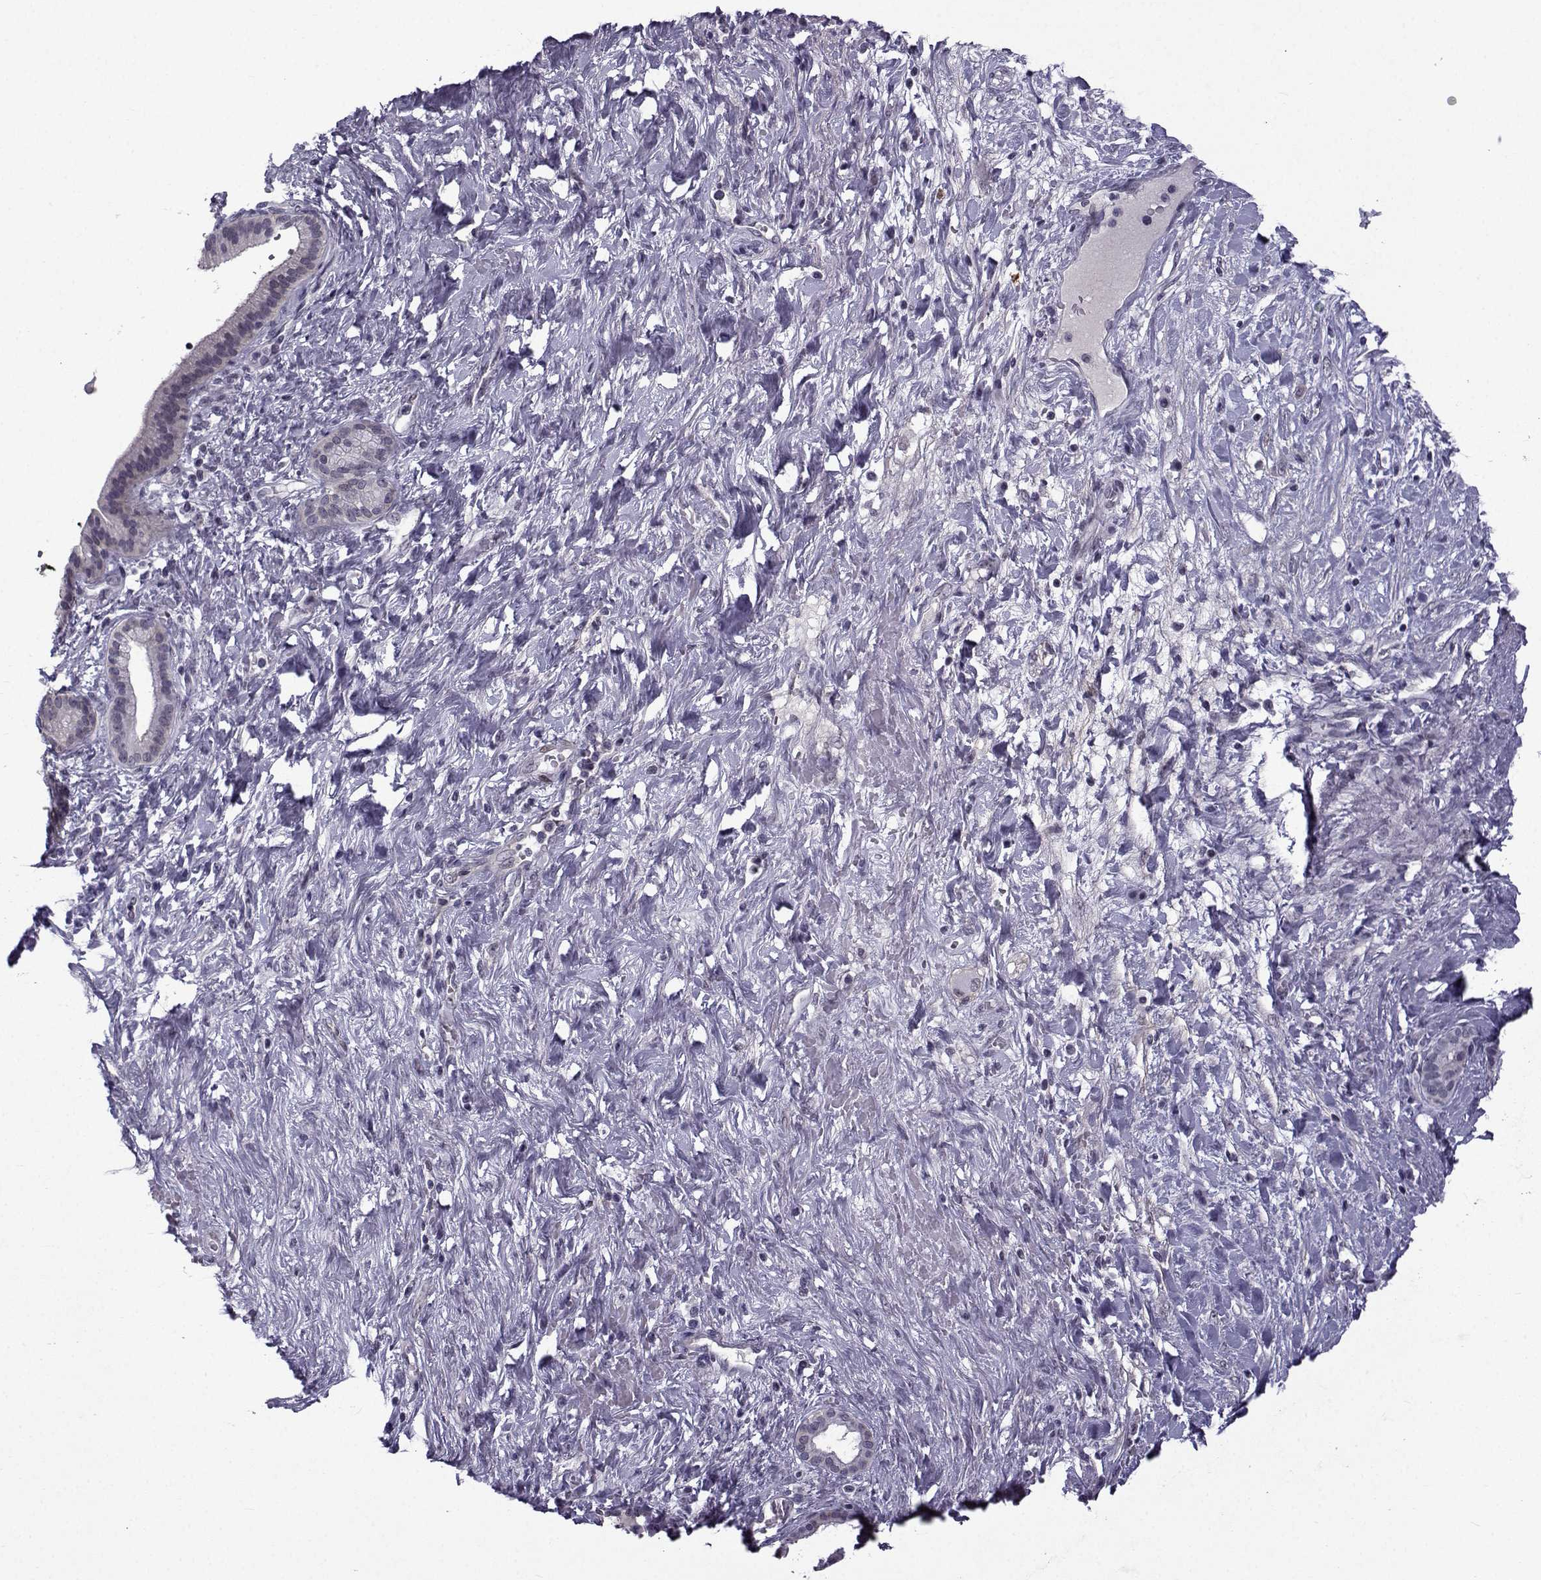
{"staining": {"intensity": "negative", "quantity": "none", "location": "none"}, "tissue": "pancreatic cancer", "cell_type": "Tumor cells", "image_type": "cancer", "snomed": [{"axis": "morphology", "description": "Adenocarcinoma, NOS"}, {"axis": "topography", "description": "Pancreas"}], "caption": "This is an immunohistochemistry histopathology image of human pancreatic cancer (adenocarcinoma). There is no positivity in tumor cells.", "gene": "RBM24", "patient": {"sex": "male", "age": 44}}